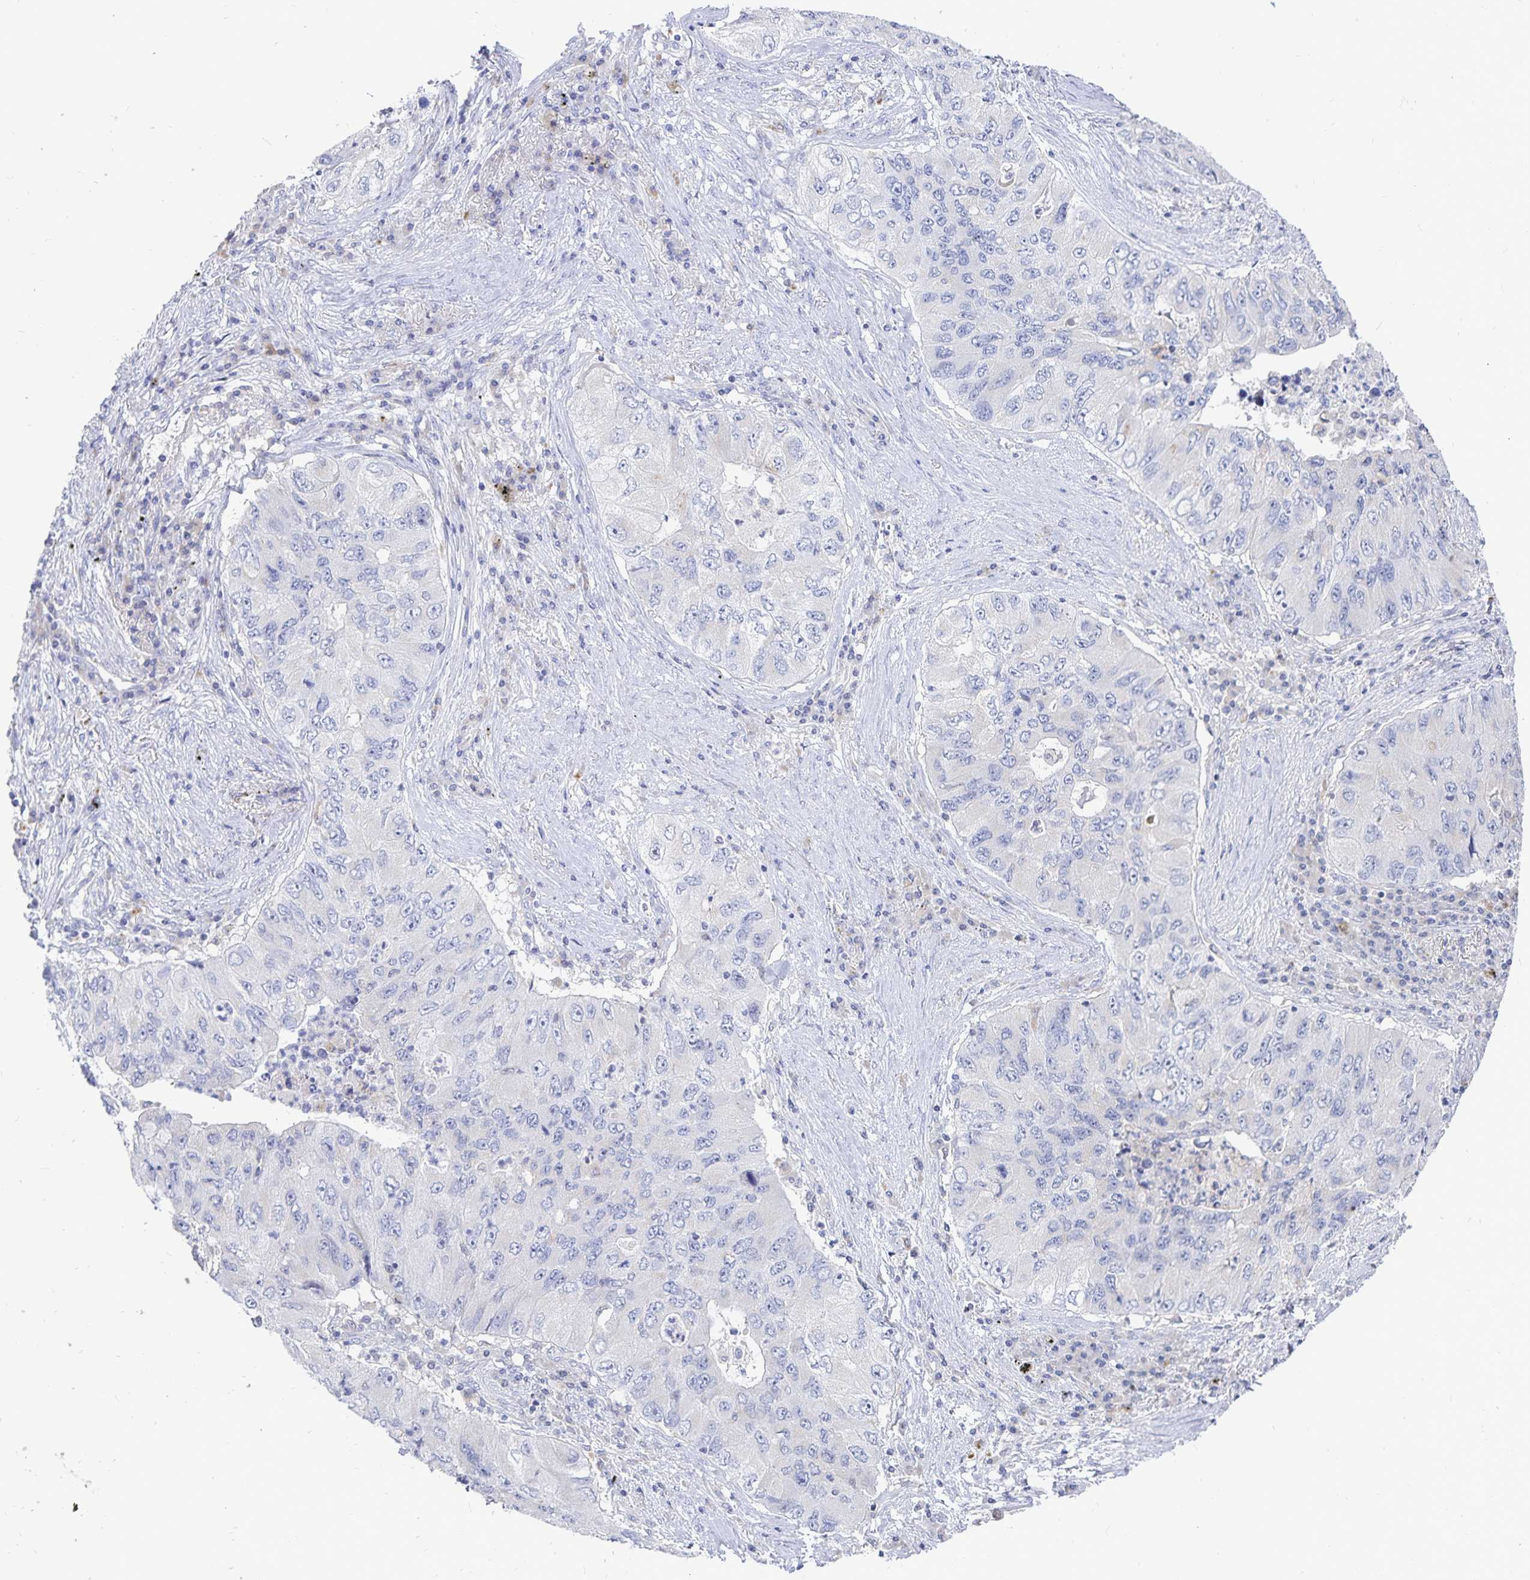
{"staining": {"intensity": "negative", "quantity": "none", "location": "none"}, "tissue": "lung cancer", "cell_type": "Tumor cells", "image_type": "cancer", "snomed": [{"axis": "morphology", "description": "Adenocarcinoma, NOS"}, {"axis": "morphology", "description": "Adenocarcinoma, metastatic, NOS"}, {"axis": "topography", "description": "Lymph node"}, {"axis": "topography", "description": "Lung"}], "caption": "High magnification brightfield microscopy of lung adenocarcinoma stained with DAB (3,3'-diaminobenzidine) (brown) and counterstained with hematoxylin (blue): tumor cells show no significant positivity.", "gene": "PKHD1", "patient": {"sex": "female", "age": 54}}